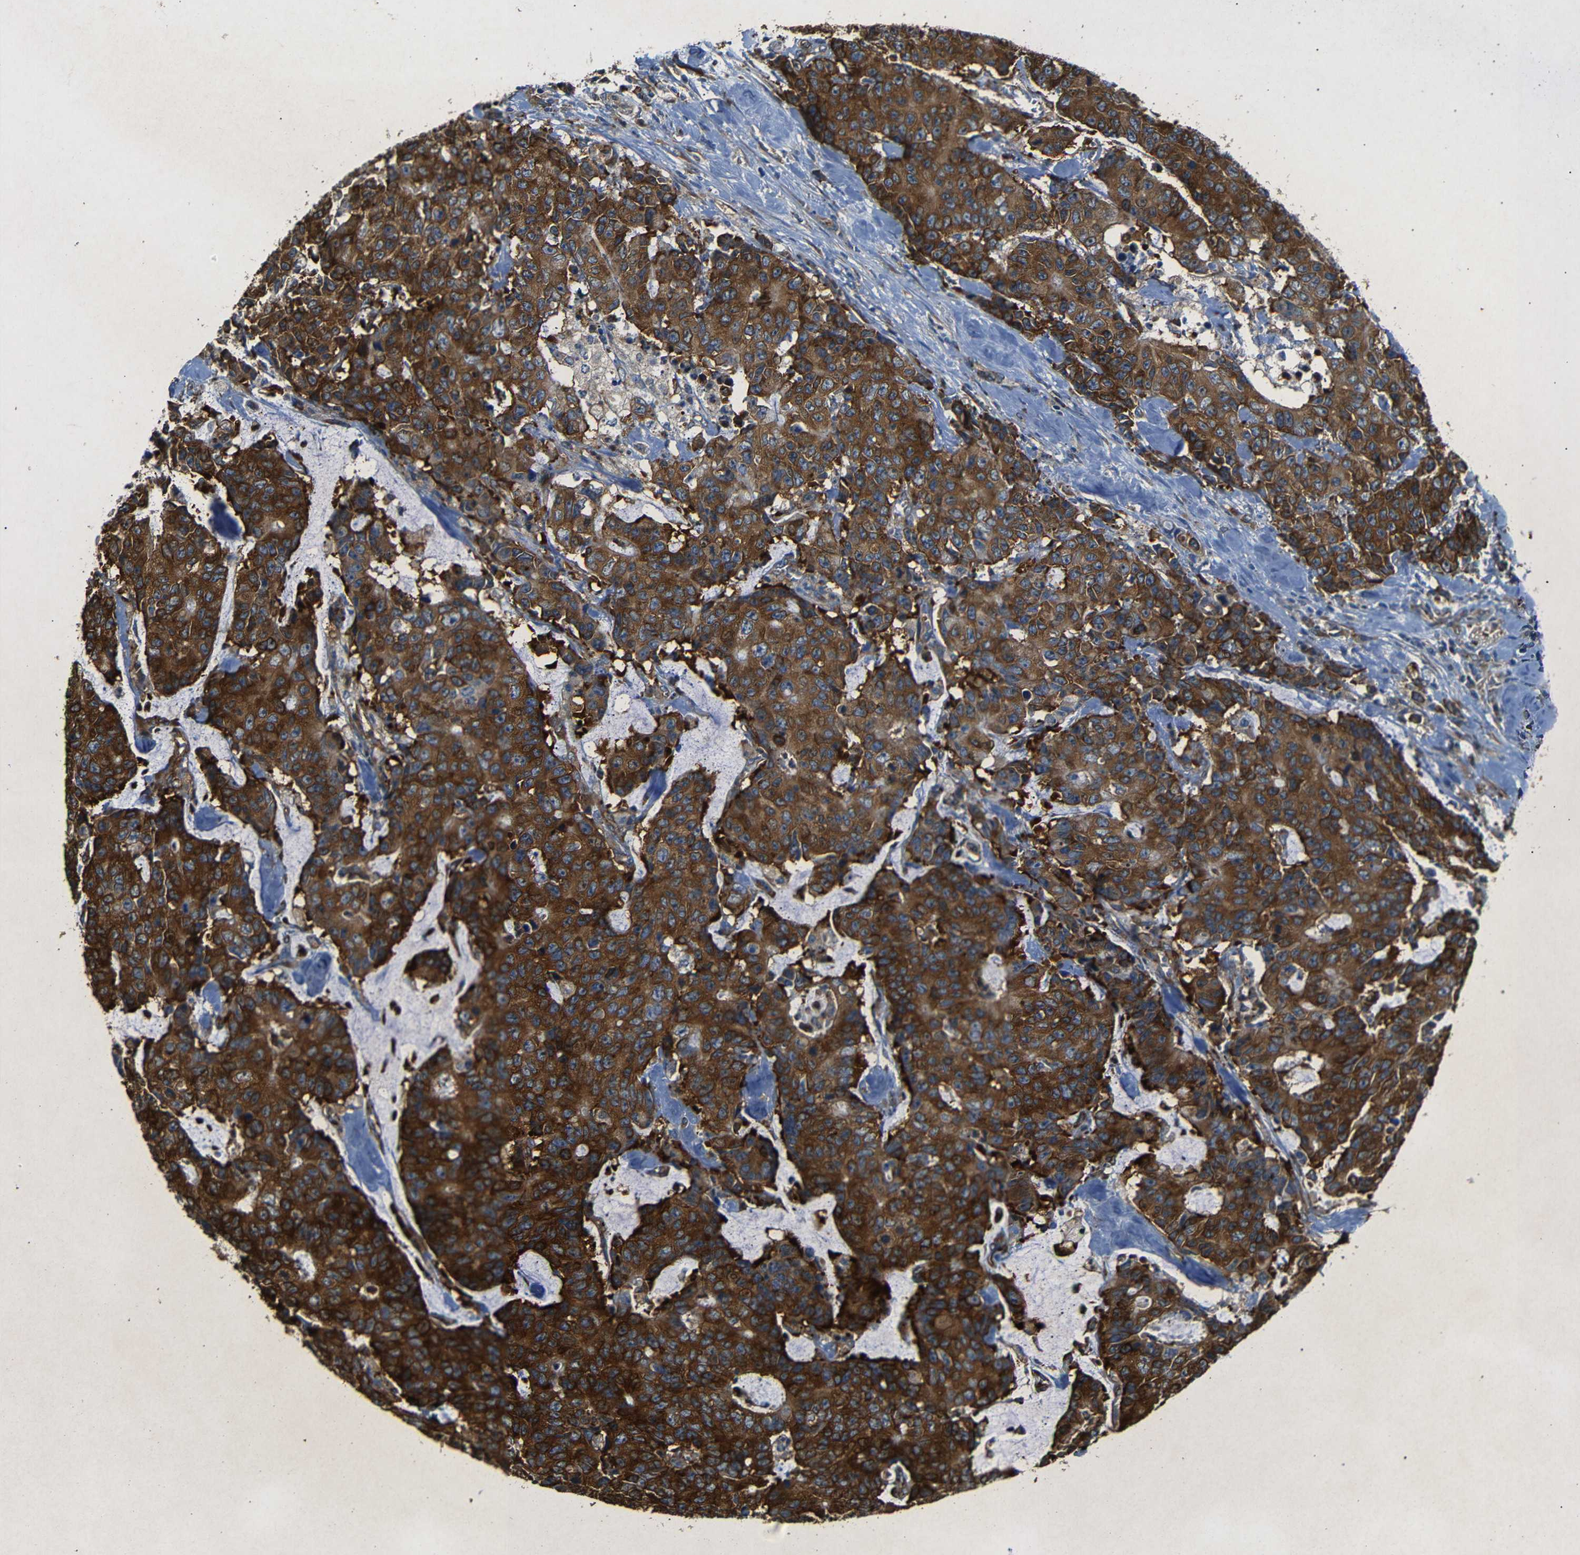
{"staining": {"intensity": "strong", "quantity": ">75%", "location": "cytoplasmic/membranous"}, "tissue": "colorectal cancer", "cell_type": "Tumor cells", "image_type": "cancer", "snomed": [{"axis": "morphology", "description": "Adenocarcinoma, NOS"}, {"axis": "topography", "description": "Colon"}], "caption": "An image of colorectal adenocarcinoma stained for a protein shows strong cytoplasmic/membranous brown staining in tumor cells. (DAB = brown stain, brightfield microscopy at high magnification).", "gene": "BTF3", "patient": {"sex": "female", "age": 86}}